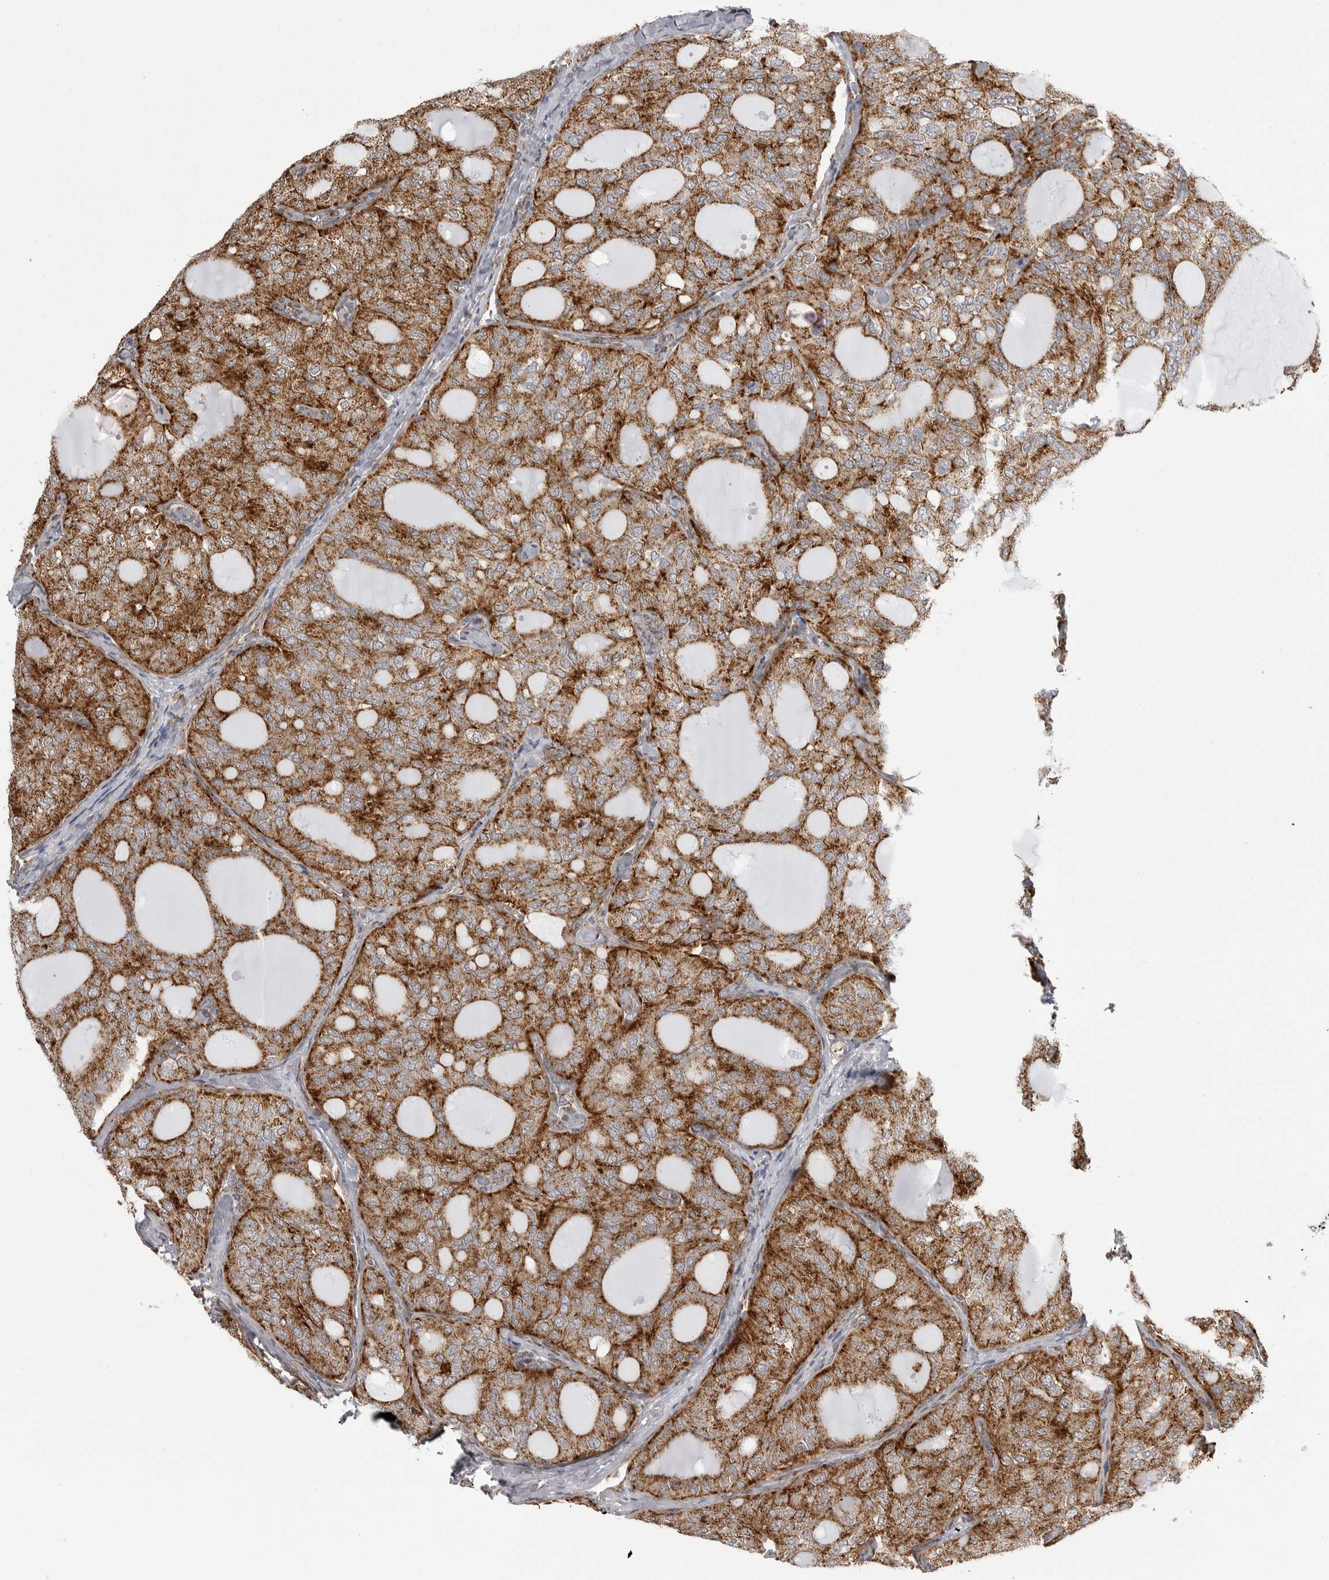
{"staining": {"intensity": "strong", "quantity": ">75%", "location": "cytoplasmic/membranous"}, "tissue": "thyroid cancer", "cell_type": "Tumor cells", "image_type": "cancer", "snomed": [{"axis": "morphology", "description": "Follicular adenoma carcinoma, NOS"}, {"axis": "topography", "description": "Thyroid gland"}], "caption": "This photomicrograph demonstrates IHC staining of human thyroid cancer (follicular adenoma carcinoma), with high strong cytoplasmic/membranous expression in approximately >75% of tumor cells.", "gene": "FH", "patient": {"sex": "male", "age": 75}}